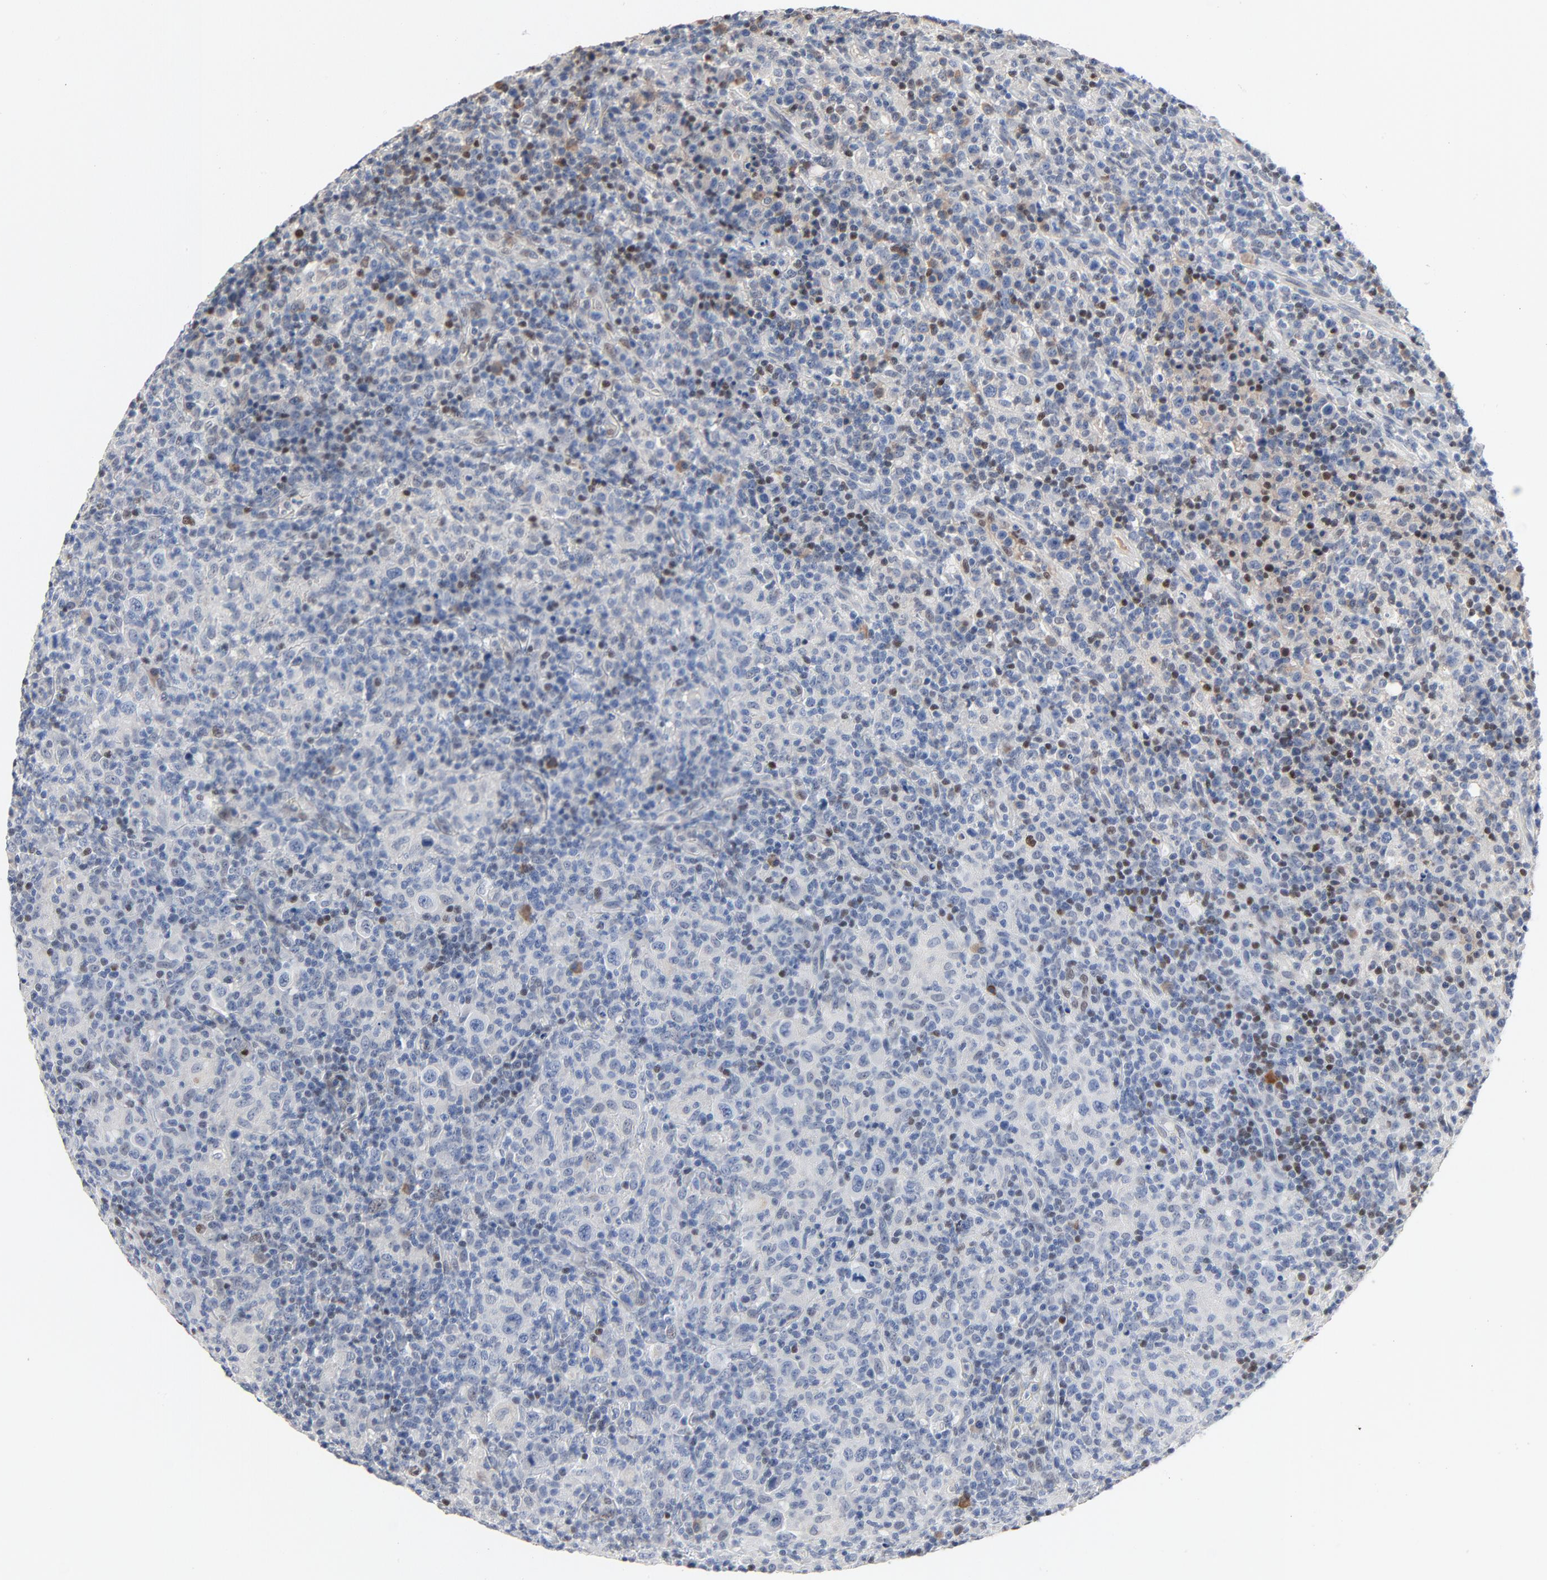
{"staining": {"intensity": "moderate", "quantity": "<25%", "location": "nuclear"}, "tissue": "lymphoma", "cell_type": "Tumor cells", "image_type": "cancer", "snomed": [{"axis": "morphology", "description": "Hodgkin's disease, NOS"}, {"axis": "topography", "description": "Lymph node"}], "caption": "Immunohistochemical staining of human lymphoma shows moderate nuclear protein staining in approximately <25% of tumor cells.", "gene": "FOXP1", "patient": {"sex": "male", "age": 65}}